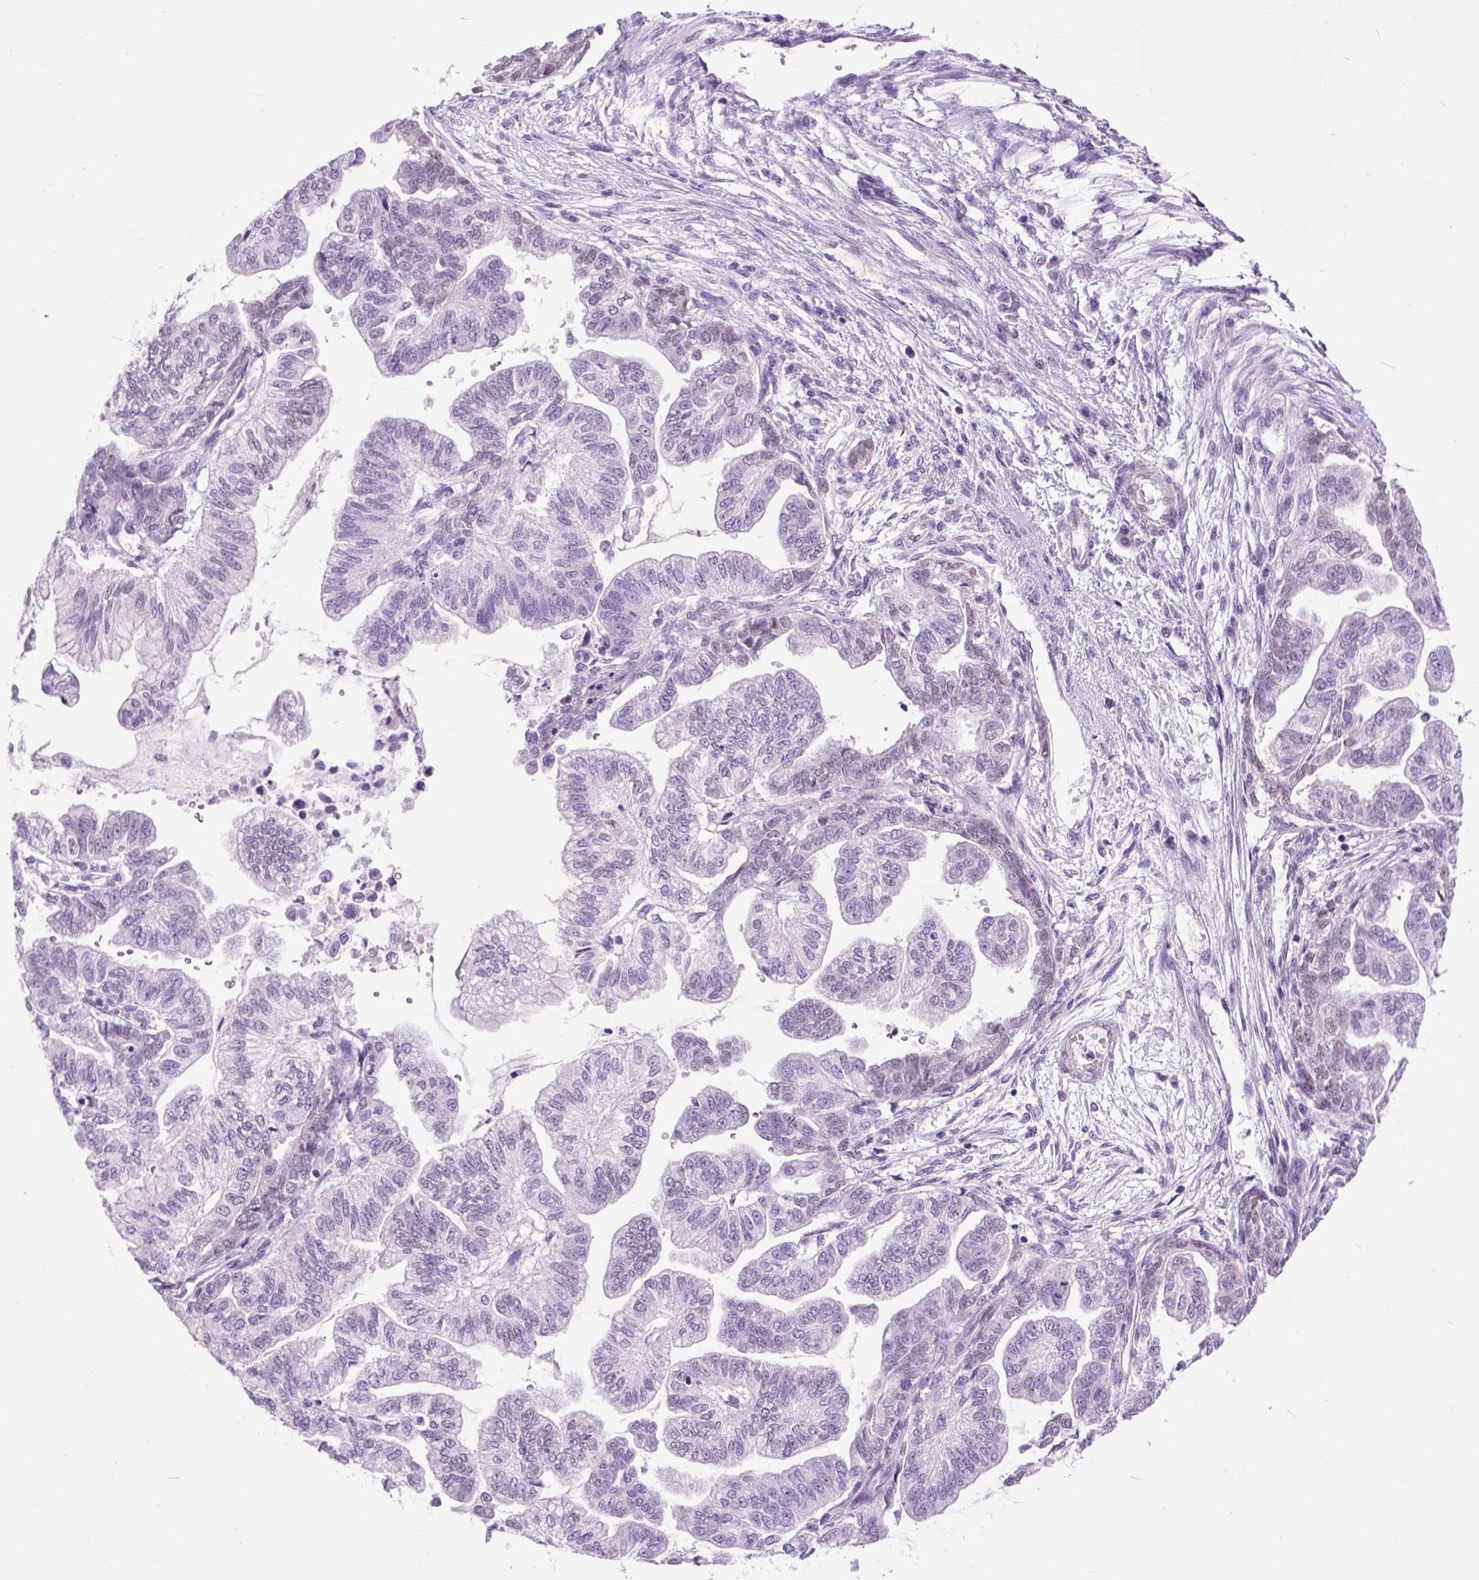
{"staining": {"intensity": "negative", "quantity": "none", "location": "none"}, "tissue": "stomach cancer", "cell_type": "Tumor cells", "image_type": "cancer", "snomed": [{"axis": "morphology", "description": "Adenocarcinoma, NOS"}, {"axis": "topography", "description": "Stomach"}], "caption": "This is an immunohistochemistry micrograph of stomach adenocarcinoma. There is no staining in tumor cells.", "gene": "APCDD1L", "patient": {"sex": "male", "age": 83}}